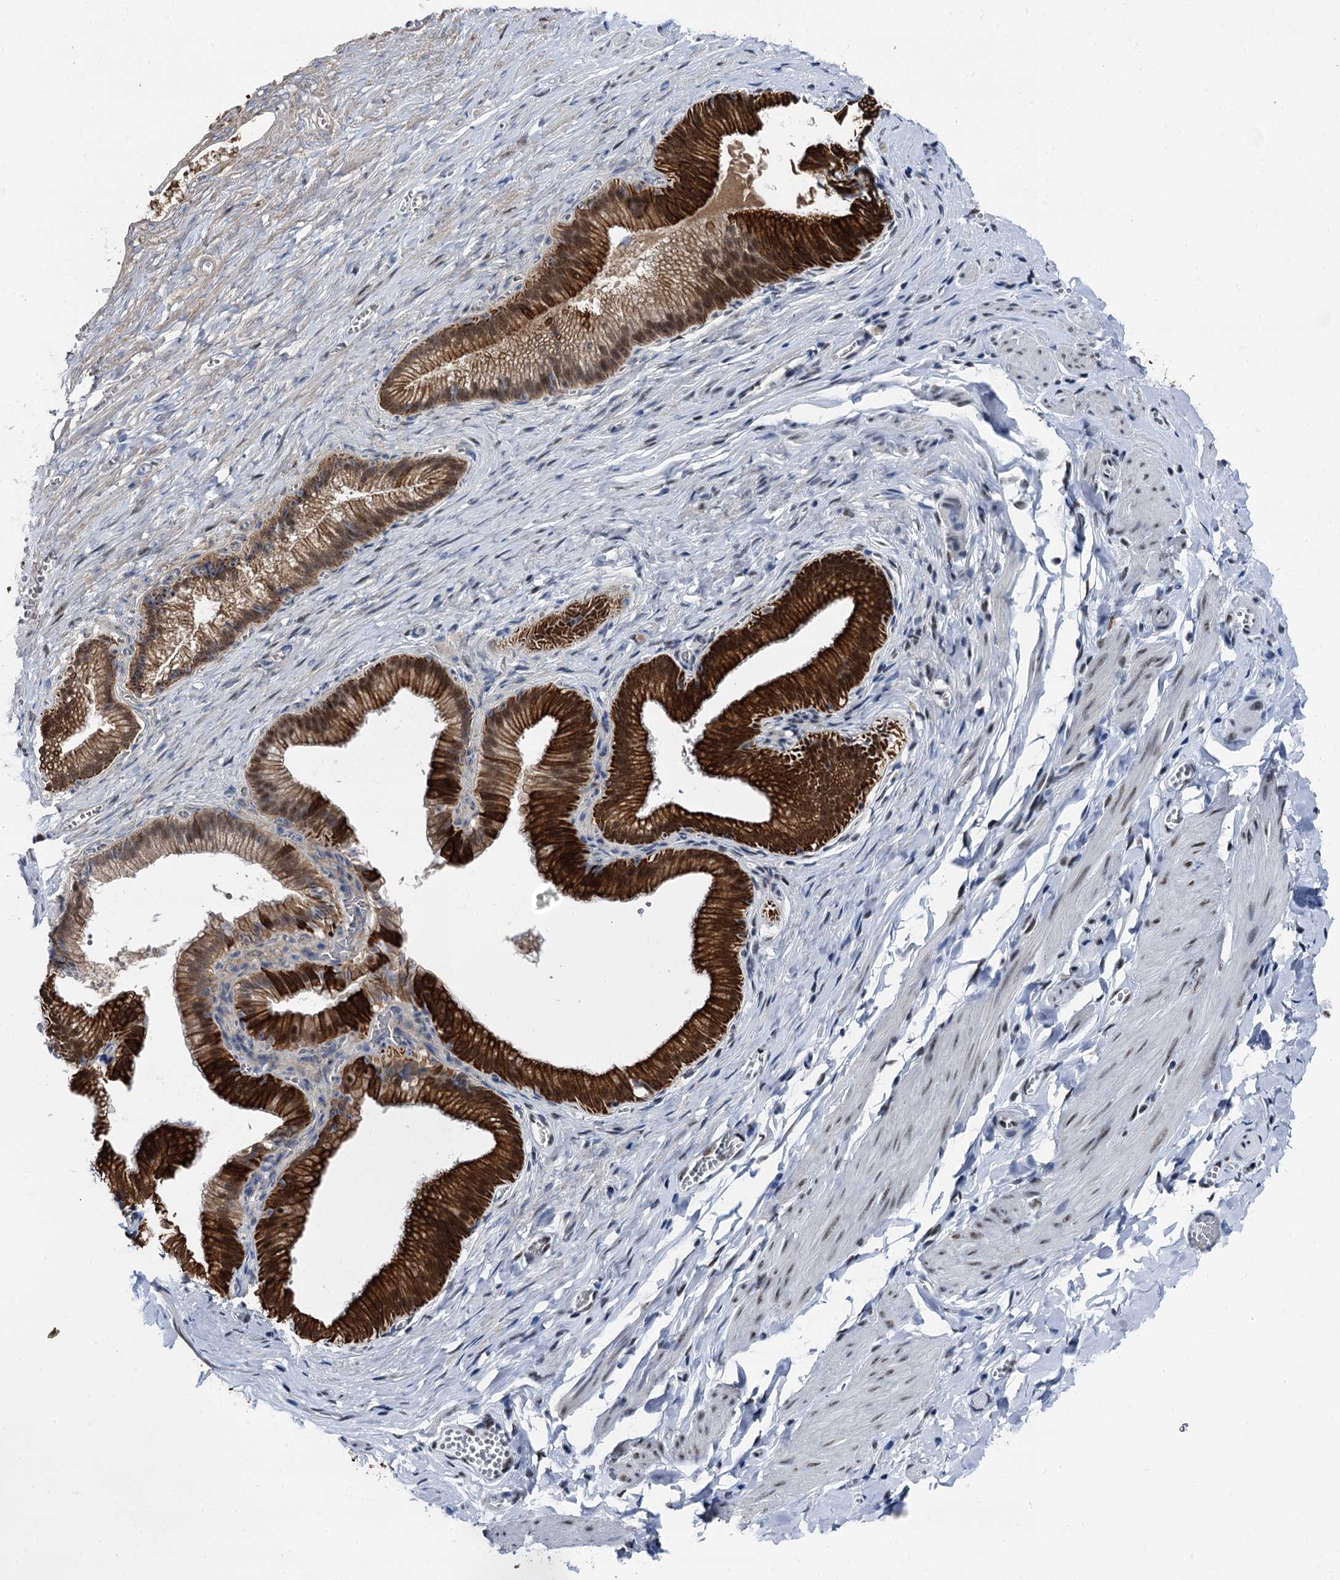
{"staining": {"intensity": "moderate", "quantity": ">75%", "location": "nuclear"}, "tissue": "adipose tissue", "cell_type": "Adipocytes", "image_type": "normal", "snomed": [{"axis": "morphology", "description": "Normal tissue, NOS"}, {"axis": "topography", "description": "Gallbladder"}, {"axis": "topography", "description": "Peripheral nerve tissue"}], "caption": "Protein positivity by IHC shows moderate nuclear staining in approximately >75% of adipocytes in unremarkable adipose tissue. The staining was performed using DAB to visualize the protein expression in brown, while the nuclei were stained in blue with hematoxylin (Magnification: 20x).", "gene": "DDX23", "patient": {"sex": "male", "age": 38}}